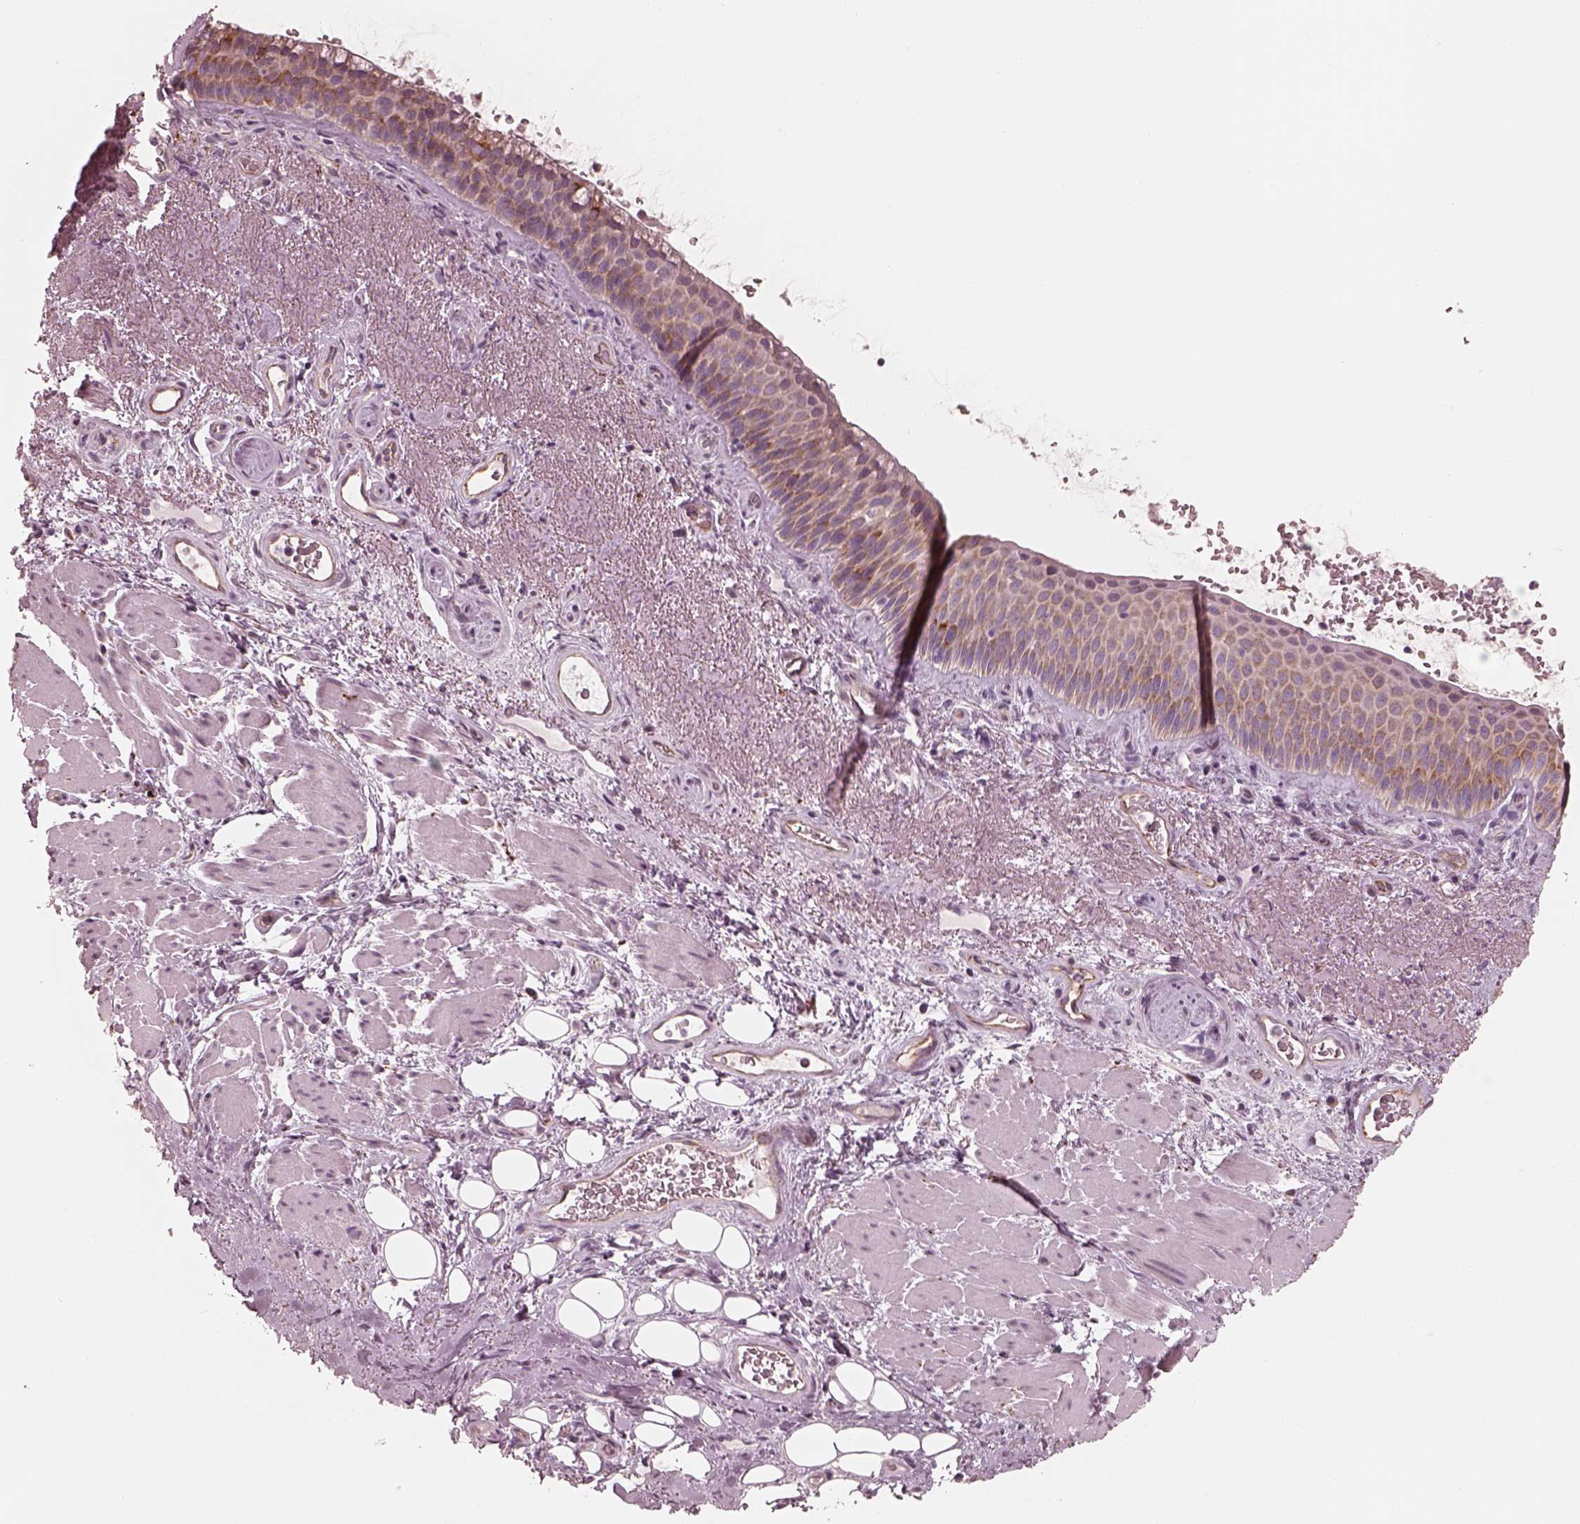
{"staining": {"intensity": "weak", "quantity": "25%-75%", "location": "cytoplasmic/membranous"}, "tissue": "bronchus", "cell_type": "Respiratory epithelial cells", "image_type": "normal", "snomed": [{"axis": "morphology", "description": "Normal tissue, NOS"}, {"axis": "topography", "description": "Bronchus"}], "caption": "A histopathology image of human bronchus stained for a protein demonstrates weak cytoplasmic/membranous brown staining in respiratory epithelial cells.", "gene": "RAB3C", "patient": {"sex": "male", "age": 48}}